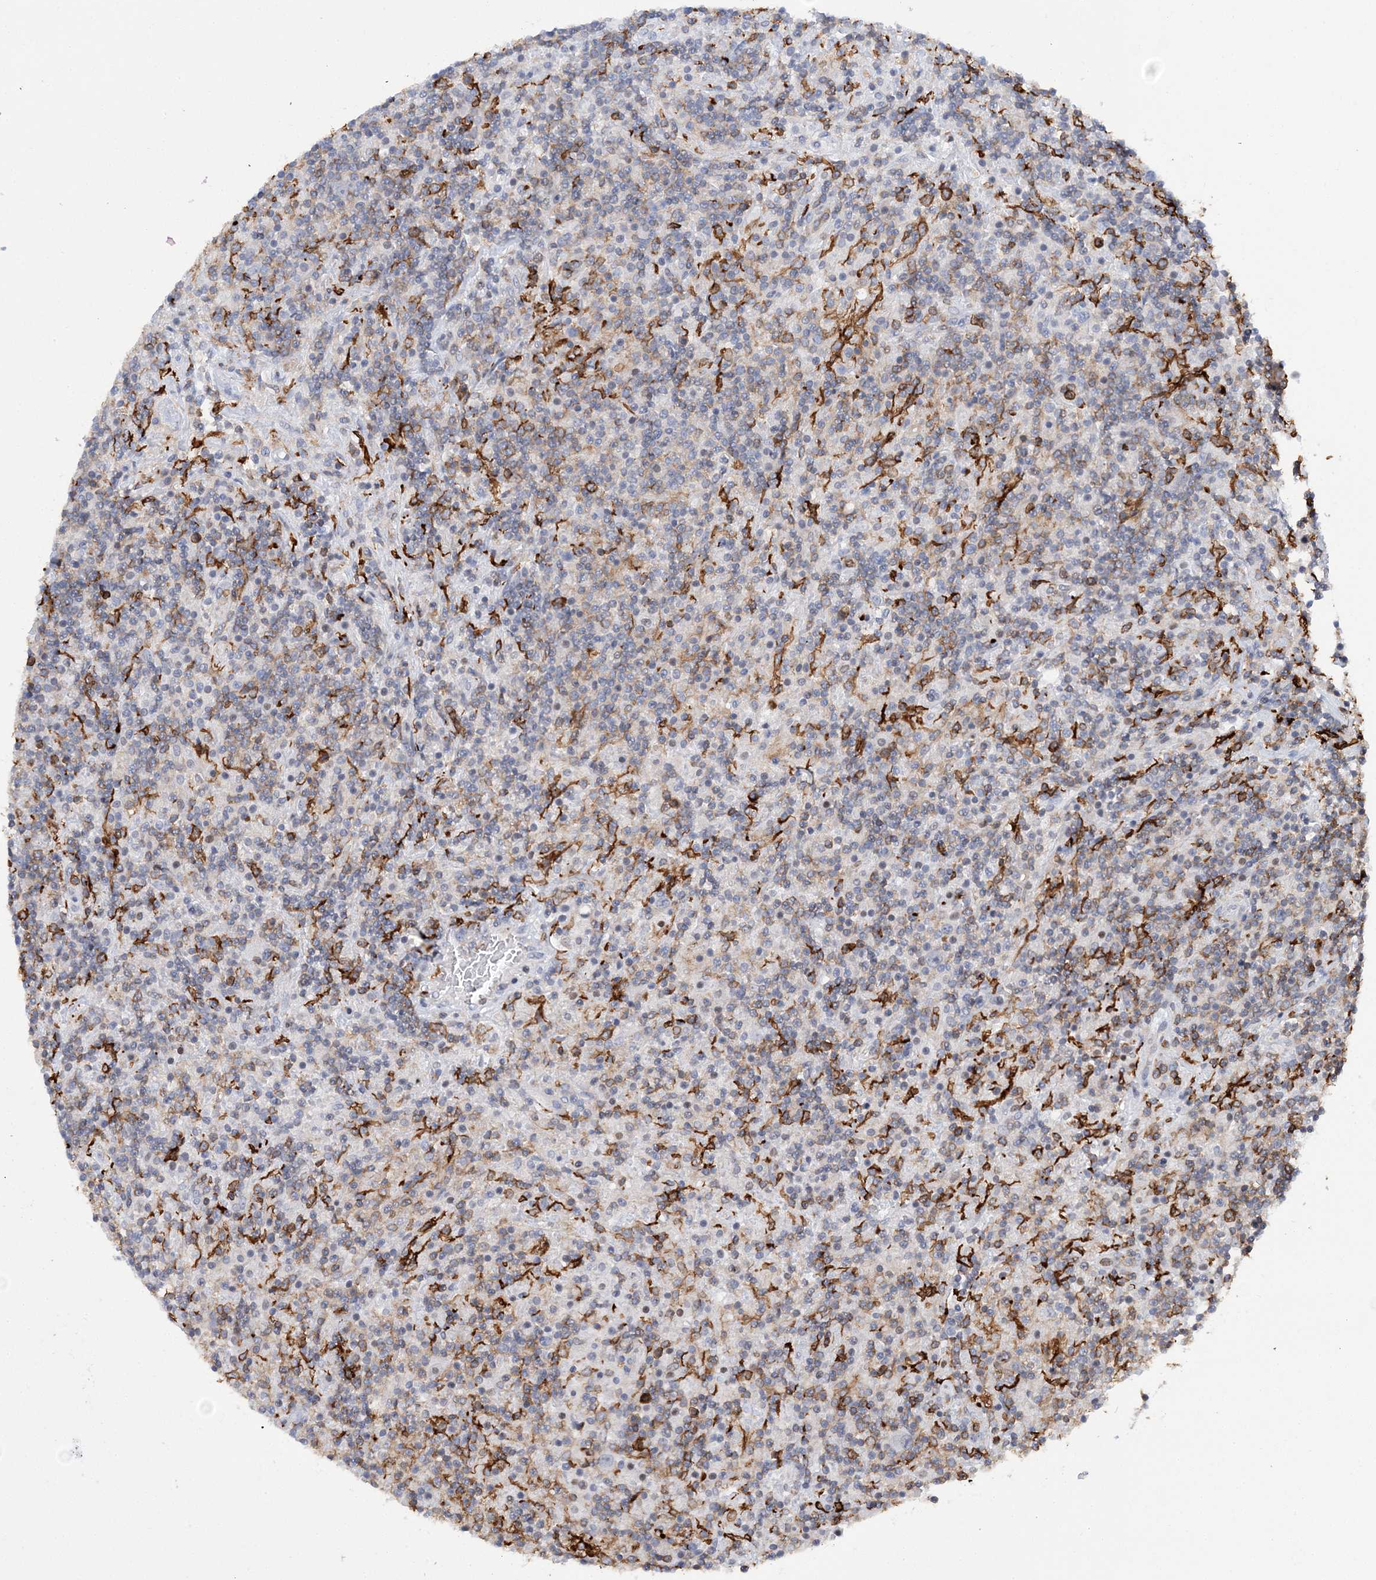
{"staining": {"intensity": "negative", "quantity": "none", "location": "none"}, "tissue": "lymphoma", "cell_type": "Tumor cells", "image_type": "cancer", "snomed": [{"axis": "morphology", "description": "Hodgkin's disease, NOS"}, {"axis": "topography", "description": "Lymph node"}], "caption": "This is an immunohistochemistry (IHC) histopathology image of Hodgkin's disease. There is no staining in tumor cells.", "gene": "PRMT9", "patient": {"sex": "male", "age": 70}}